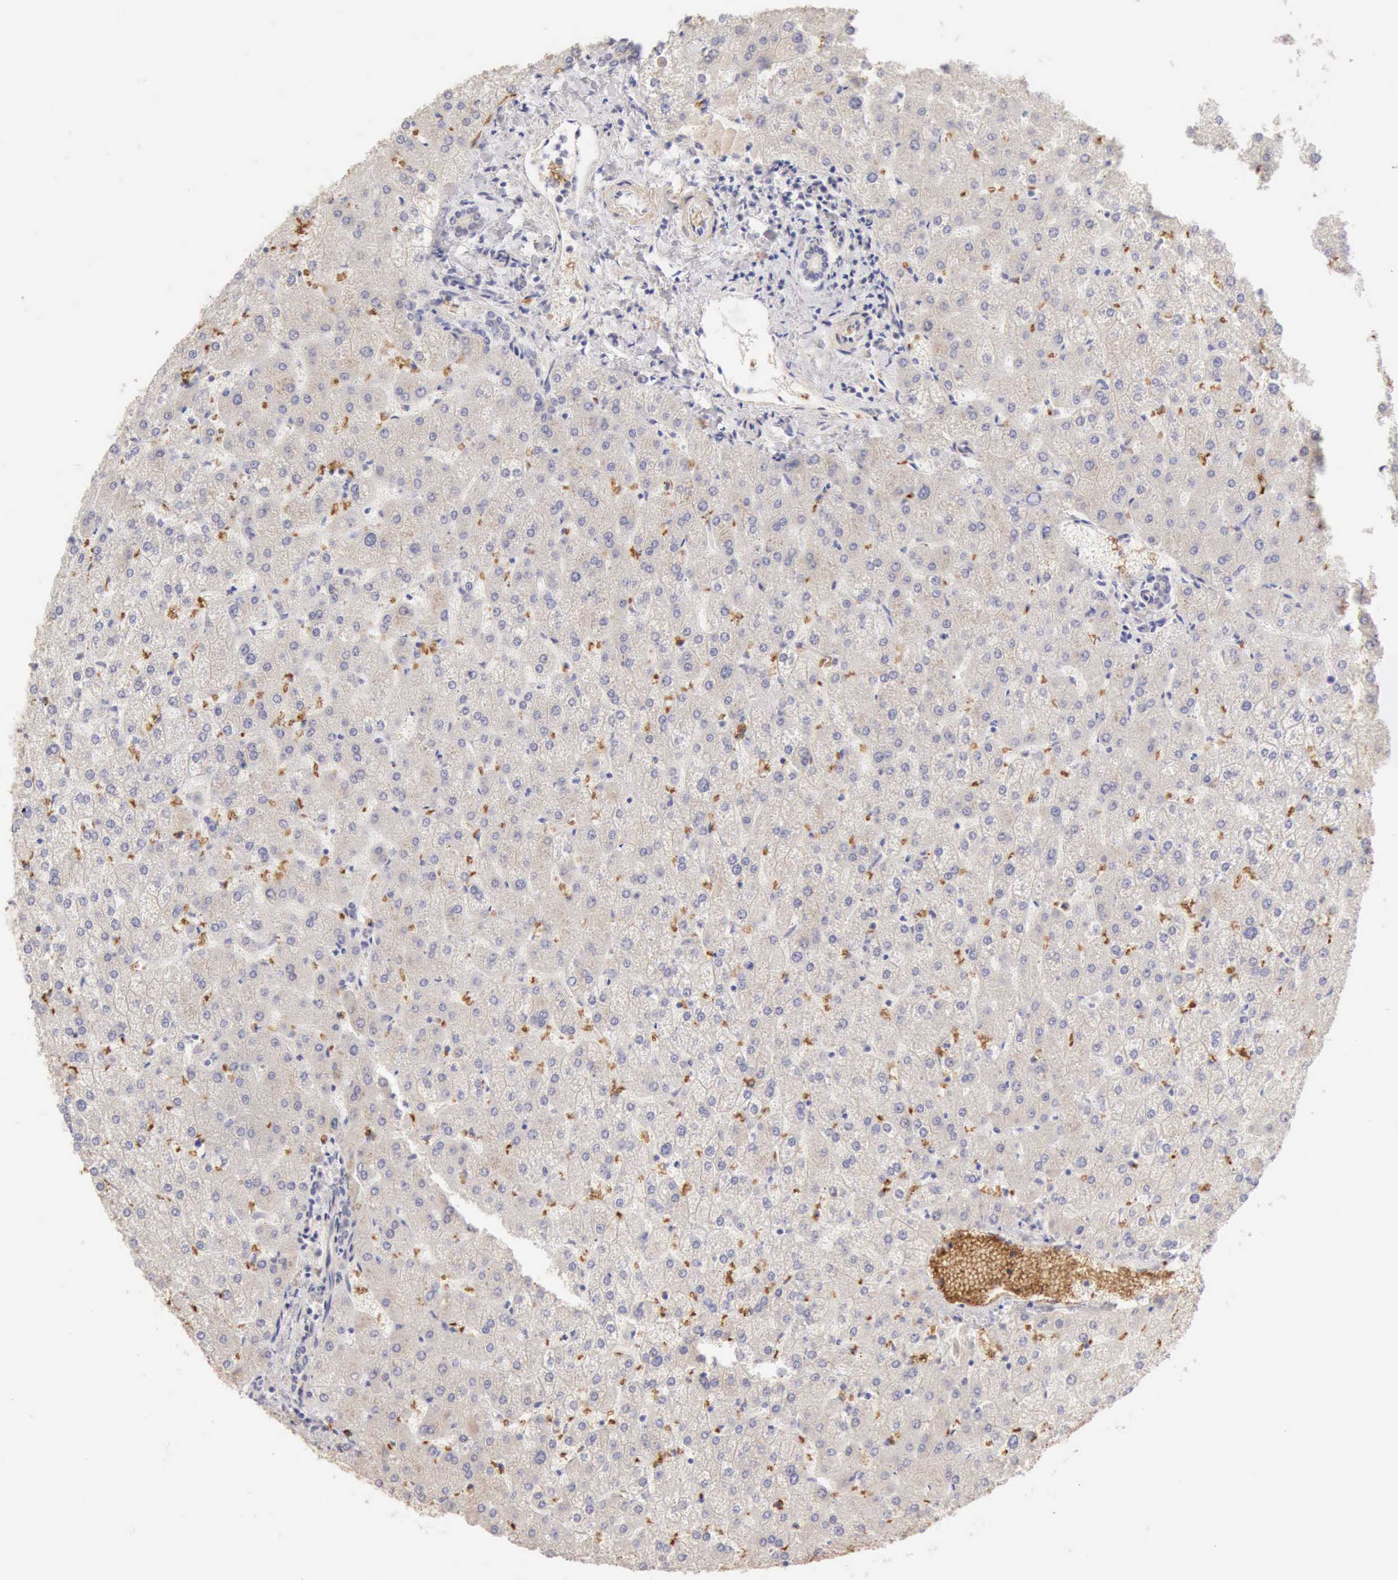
{"staining": {"intensity": "negative", "quantity": "none", "location": "none"}, "tissue": "liver", "cell_type": "Cholangiocytes", "image_type": "normal", "snomed": [{"axis": "morphology", "description": "Normal tissue, NOS"}, {"axis": "topography", "description": "Liver"}], "caption": "Cholangiocytes are negative for protein expression in normal human liver. (Brightfield microscopy of DAB immunohistochemistry (IHC) at high magnification).", "gene": "CFI", "patient": {"sex": "female", "age": 32}}